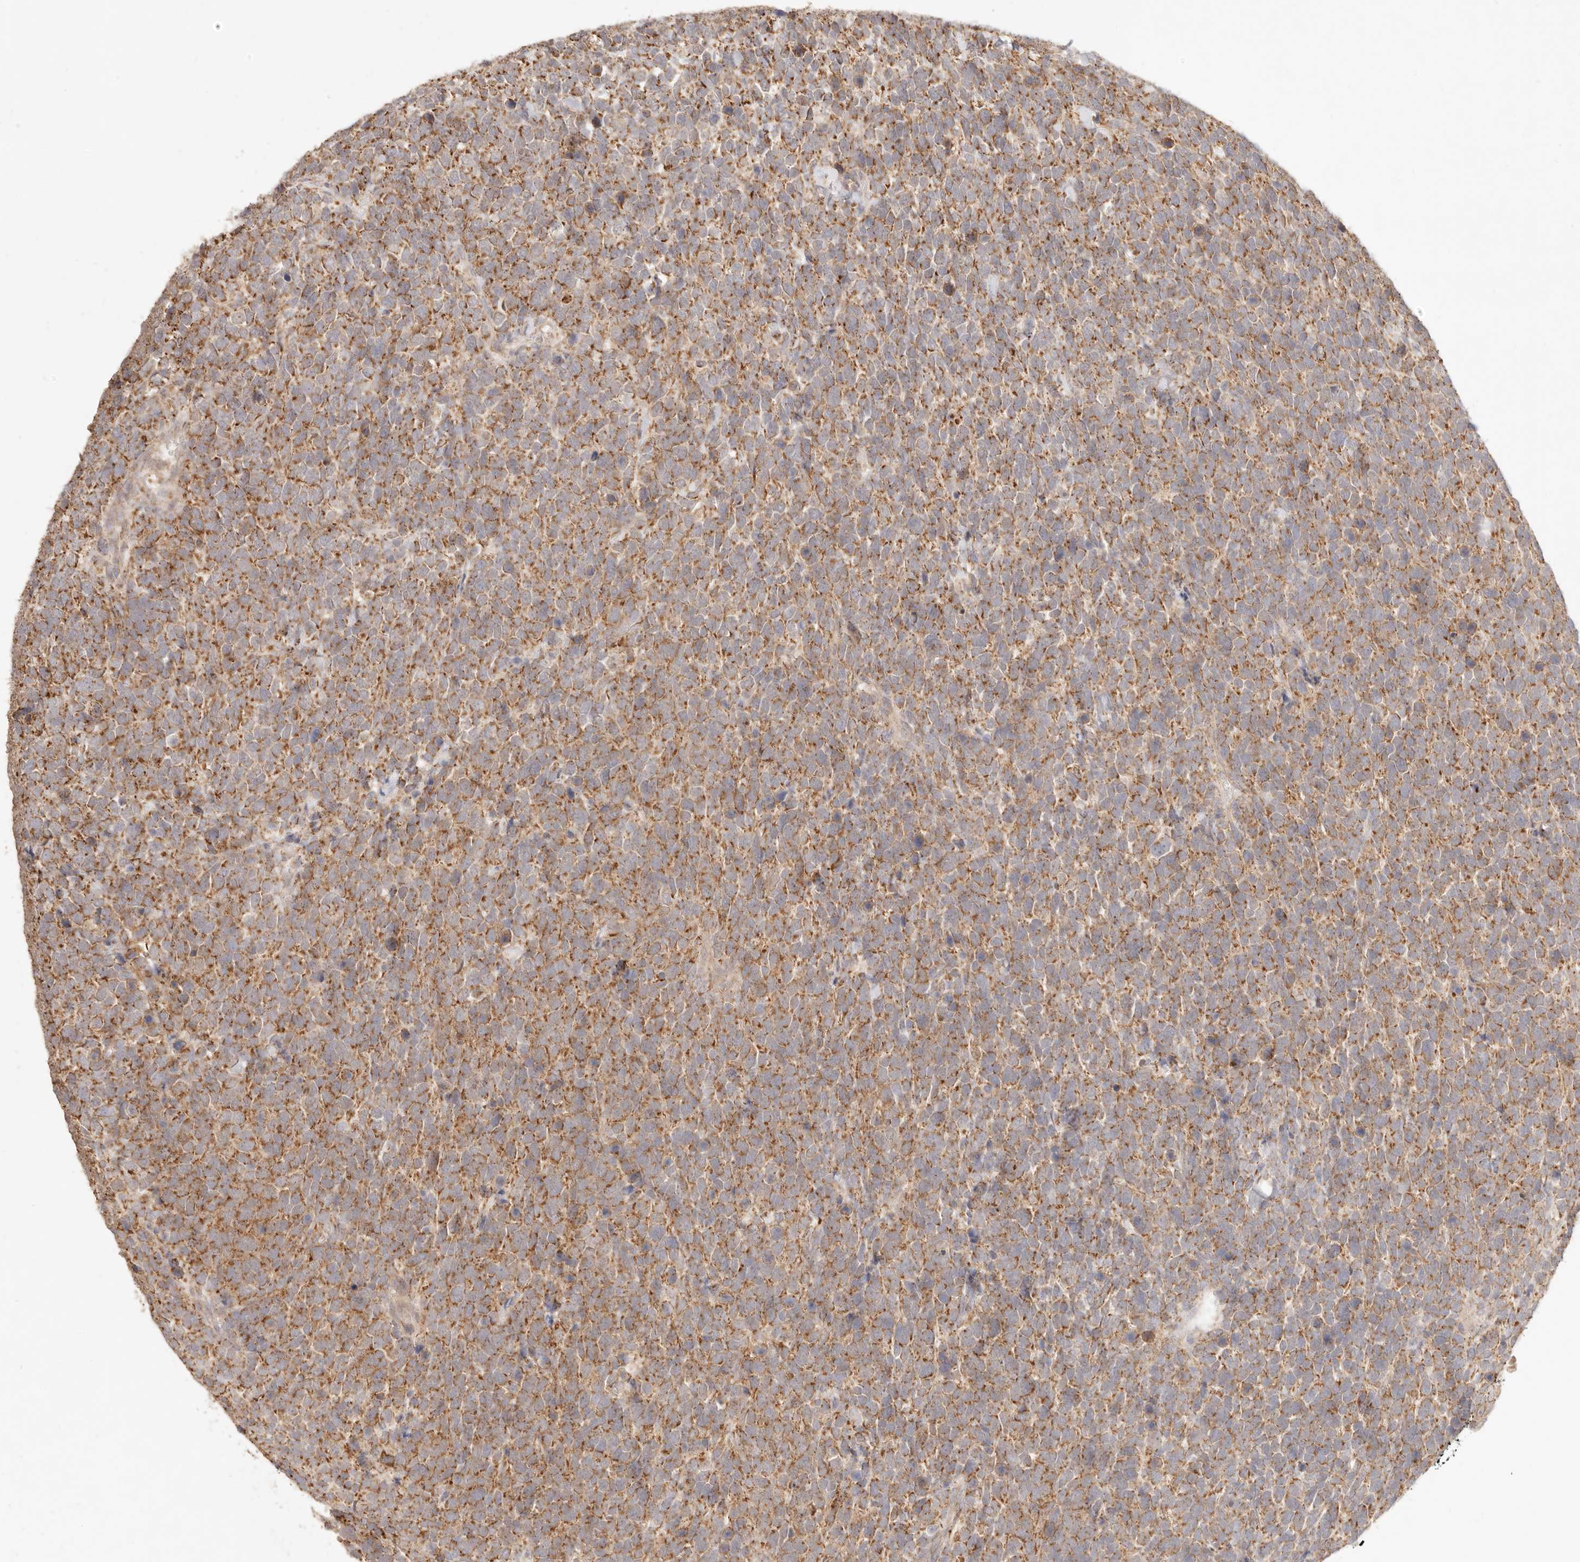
{"staining": {"intensity": "moderate", "quantity": ">75%", "location": "cytoplasmic/membranous"}, "tissue": "urothelial cancer", "cell_type": "Tumor cells", "image_type": "cancer", "snomed": [{"axis": "morphology", "description": "Urothelial carcinoma, High grade"}, {"axis": "topography", "description": "Urinary bladder"}], "caption": "High-grade urothelial carcinoma tissue exhibits moderate cytoplasmic/membranous staining in approximately >75% of tumor cells", "gene": "CPLANE2", "patient": {"sex": "female", "age": 80}}